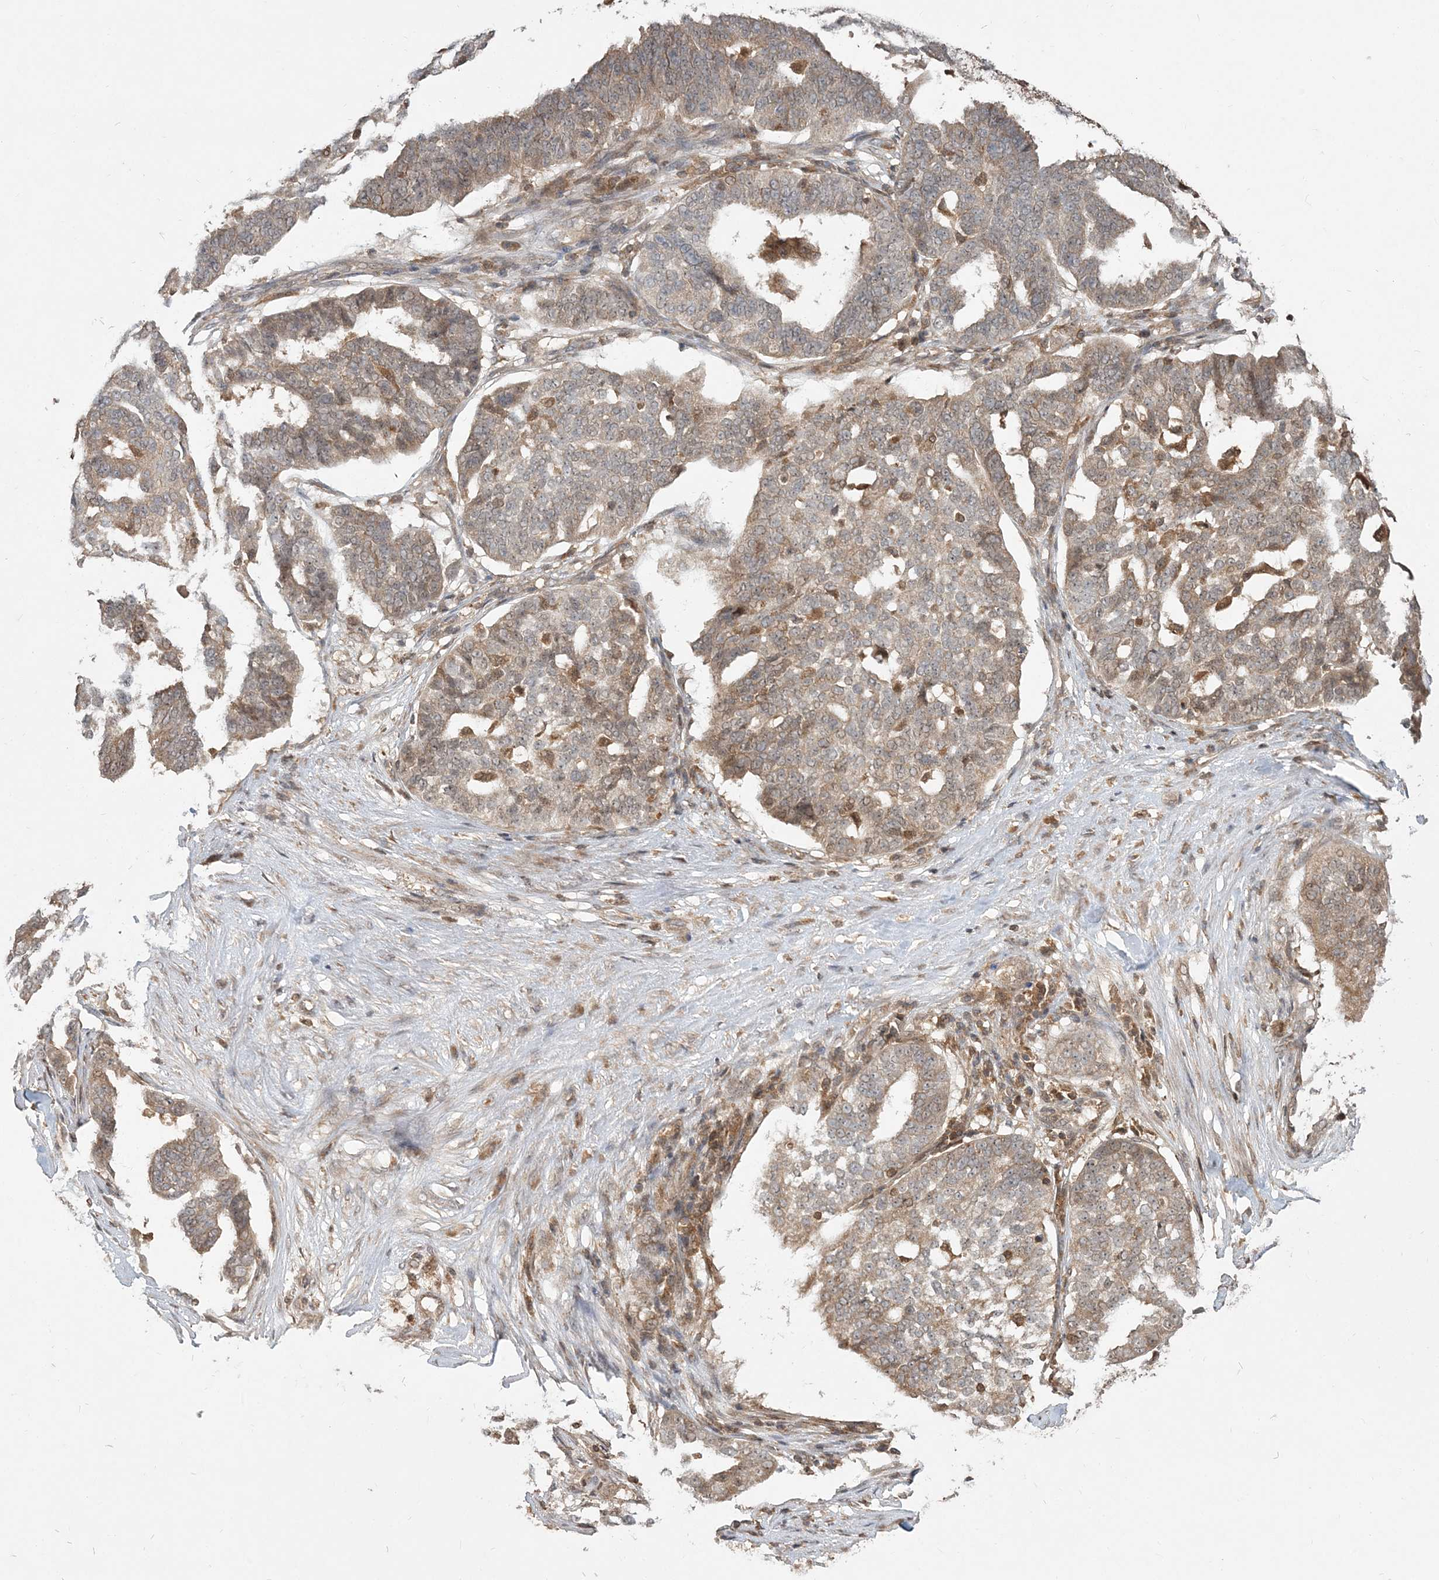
{"staining": {"intensity": "moderate", "quantity": "25%-75%", "location": "cytoplasmic/membranous"}, "tissue": "ovarian cancer", "cell_type": "Tumor cells", "image_type": "cancer", "snomed": [{"axis": "morphology", "description": "Cystadenocarcinoma, serous, NOS"}, {"axis": "topography", "description": "Ovary"}], "caption": "IHC (DAB (3,3'-diaminobenzidine)) staining of human ovarian cancer (serous cystadenocarcinoma) exhibits moderate cytoplasmic/membranous protein expression in approximately 25%-75% of tumor cells.", "gene": "CAB39", "patient": {"sex": "female", "age": 59}}